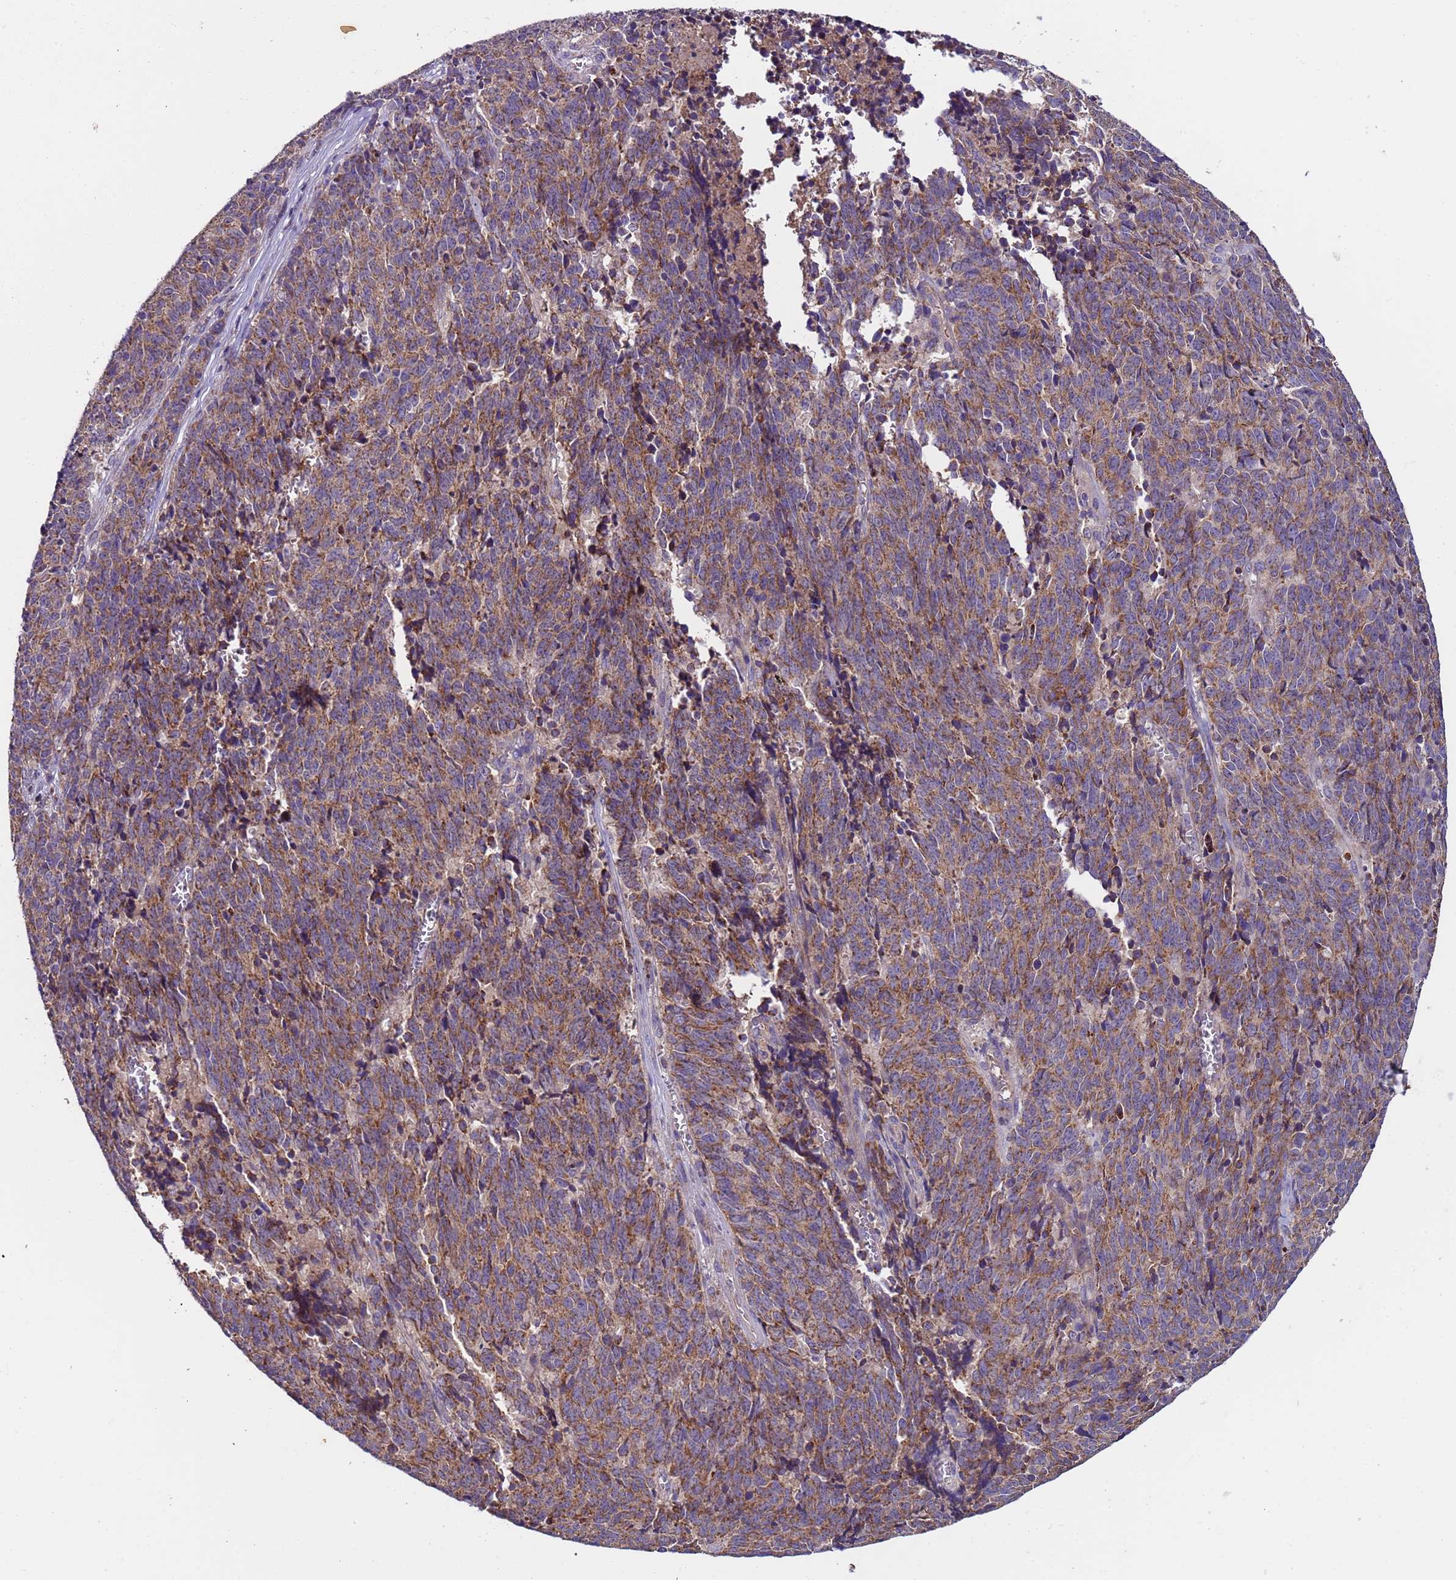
{"staining": {"intensity": "moderate", "quantity": ">75%", "location": "cytoplasmic/membranous"}, "tissue": "cervical cancer", "cell_type": "Tumor cells", "image_type": "cancer", "snomed": [{"axis": "morphology", "description": "Squamous cell carcinoma, NOS"}, {"axis": "topography", "description": "Cervix"}], "caption": "Protein staining shows moderate cytoplasmic/membranous expression in approximately >75% of tumor cells in cervical squamous cell carcinoma. Using DAB (brown) and hematoxylin (blue) stains, captured at high magnification using brightfield microscopy.", "gene": "TMEM126A", "patient": {"sex": "female", "age": 29}}